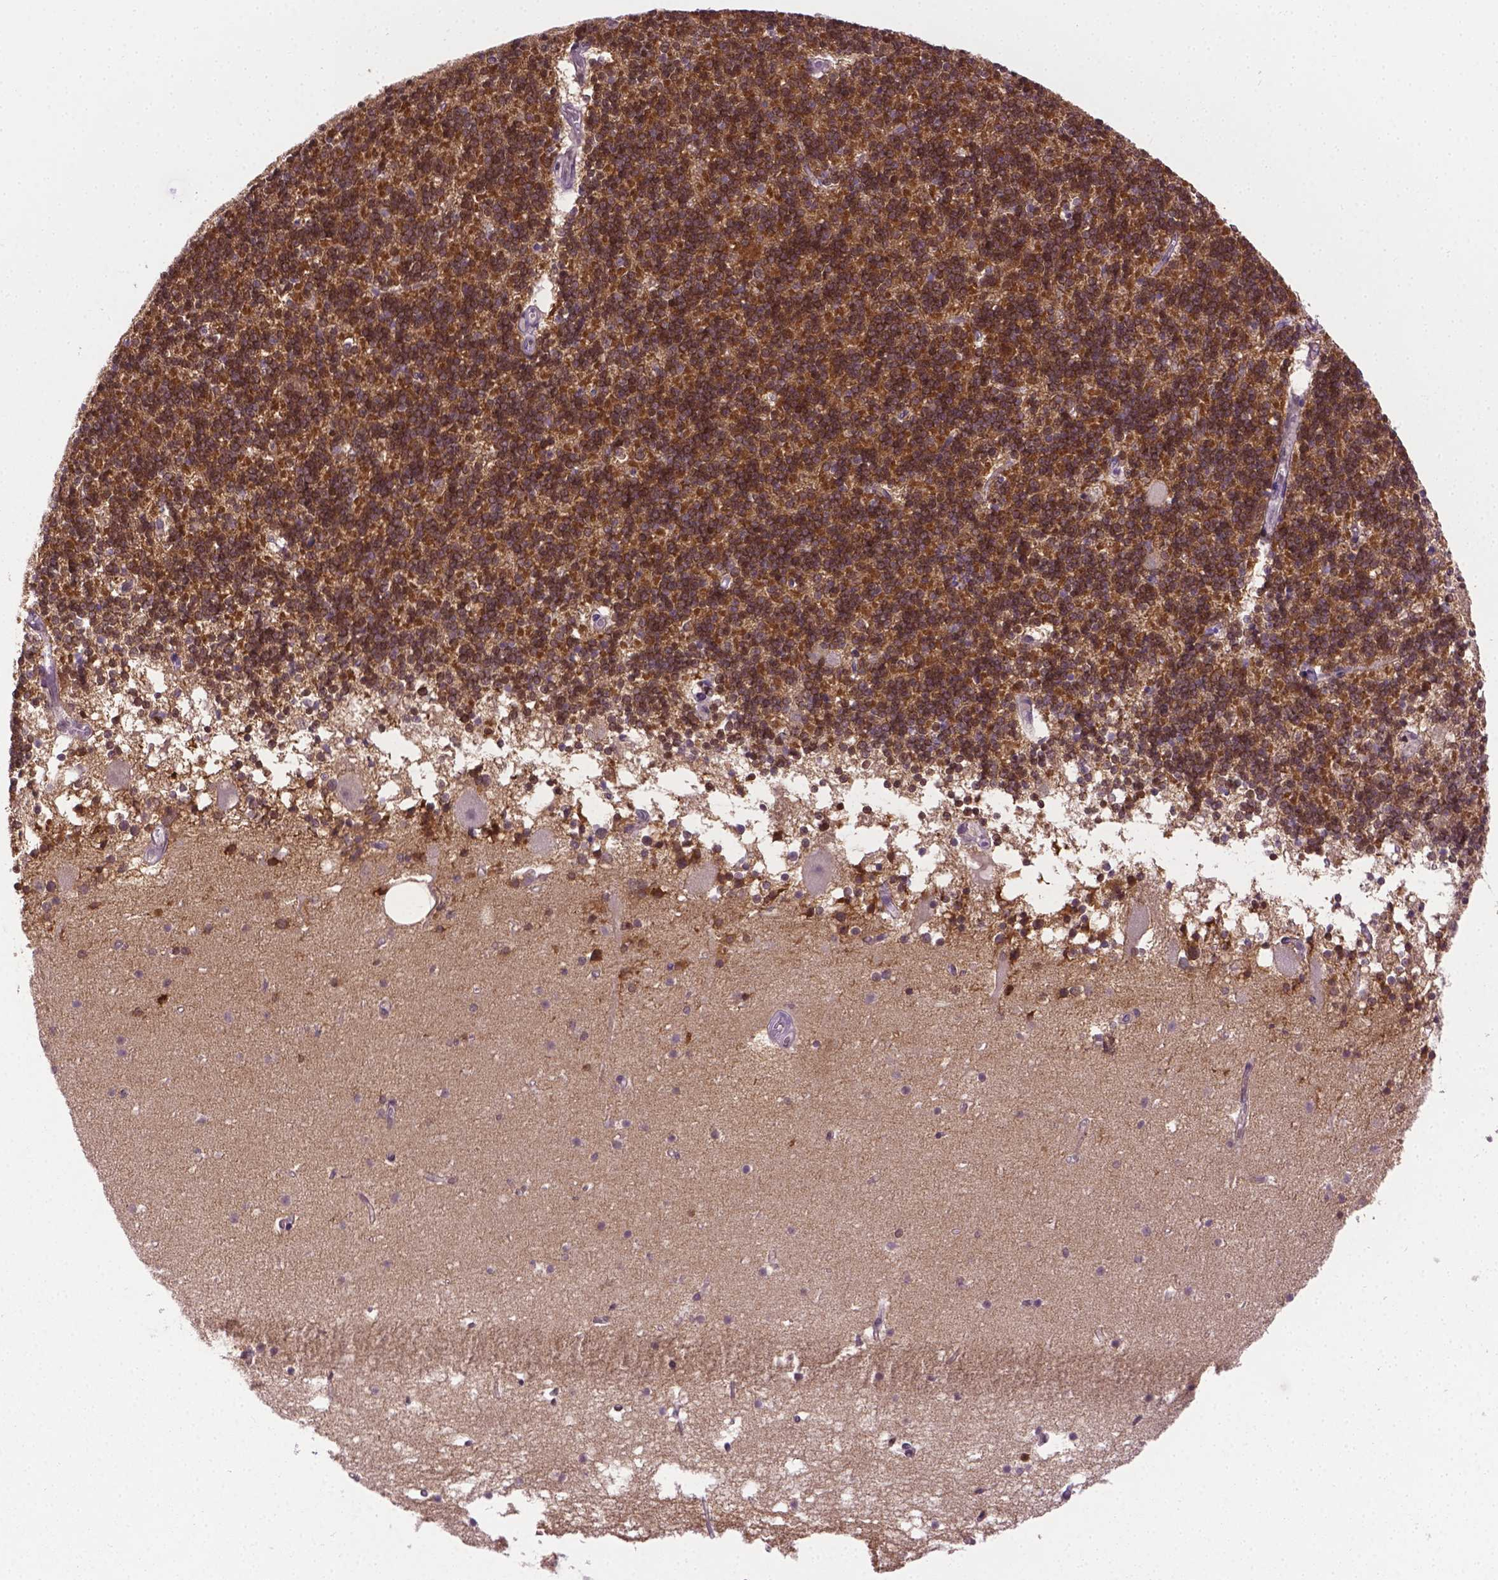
{"staining": {"intensity": "moderate", "quantity": "25%-75%", "location": "cytoplasmic/membranous,nuclear"}, "tissue": "cerebellum", "cell_type": "Cells in granular layer", "image_type": "normal", "snomed": [{"axis": "morphology", "description": "Normal tissue, NOS"}, {"axis": "topography", "description": "Cerebellum"}], "caption": "Moderate cytoplasmic/membranous,nuclear positivity for a protein is seen in about 25%-75% of cells in granular layer of benign cerebellum using immunohistochemistry (IHC).", "gene": "ABI2", "patient": {"sex": "male", "age": 70}}